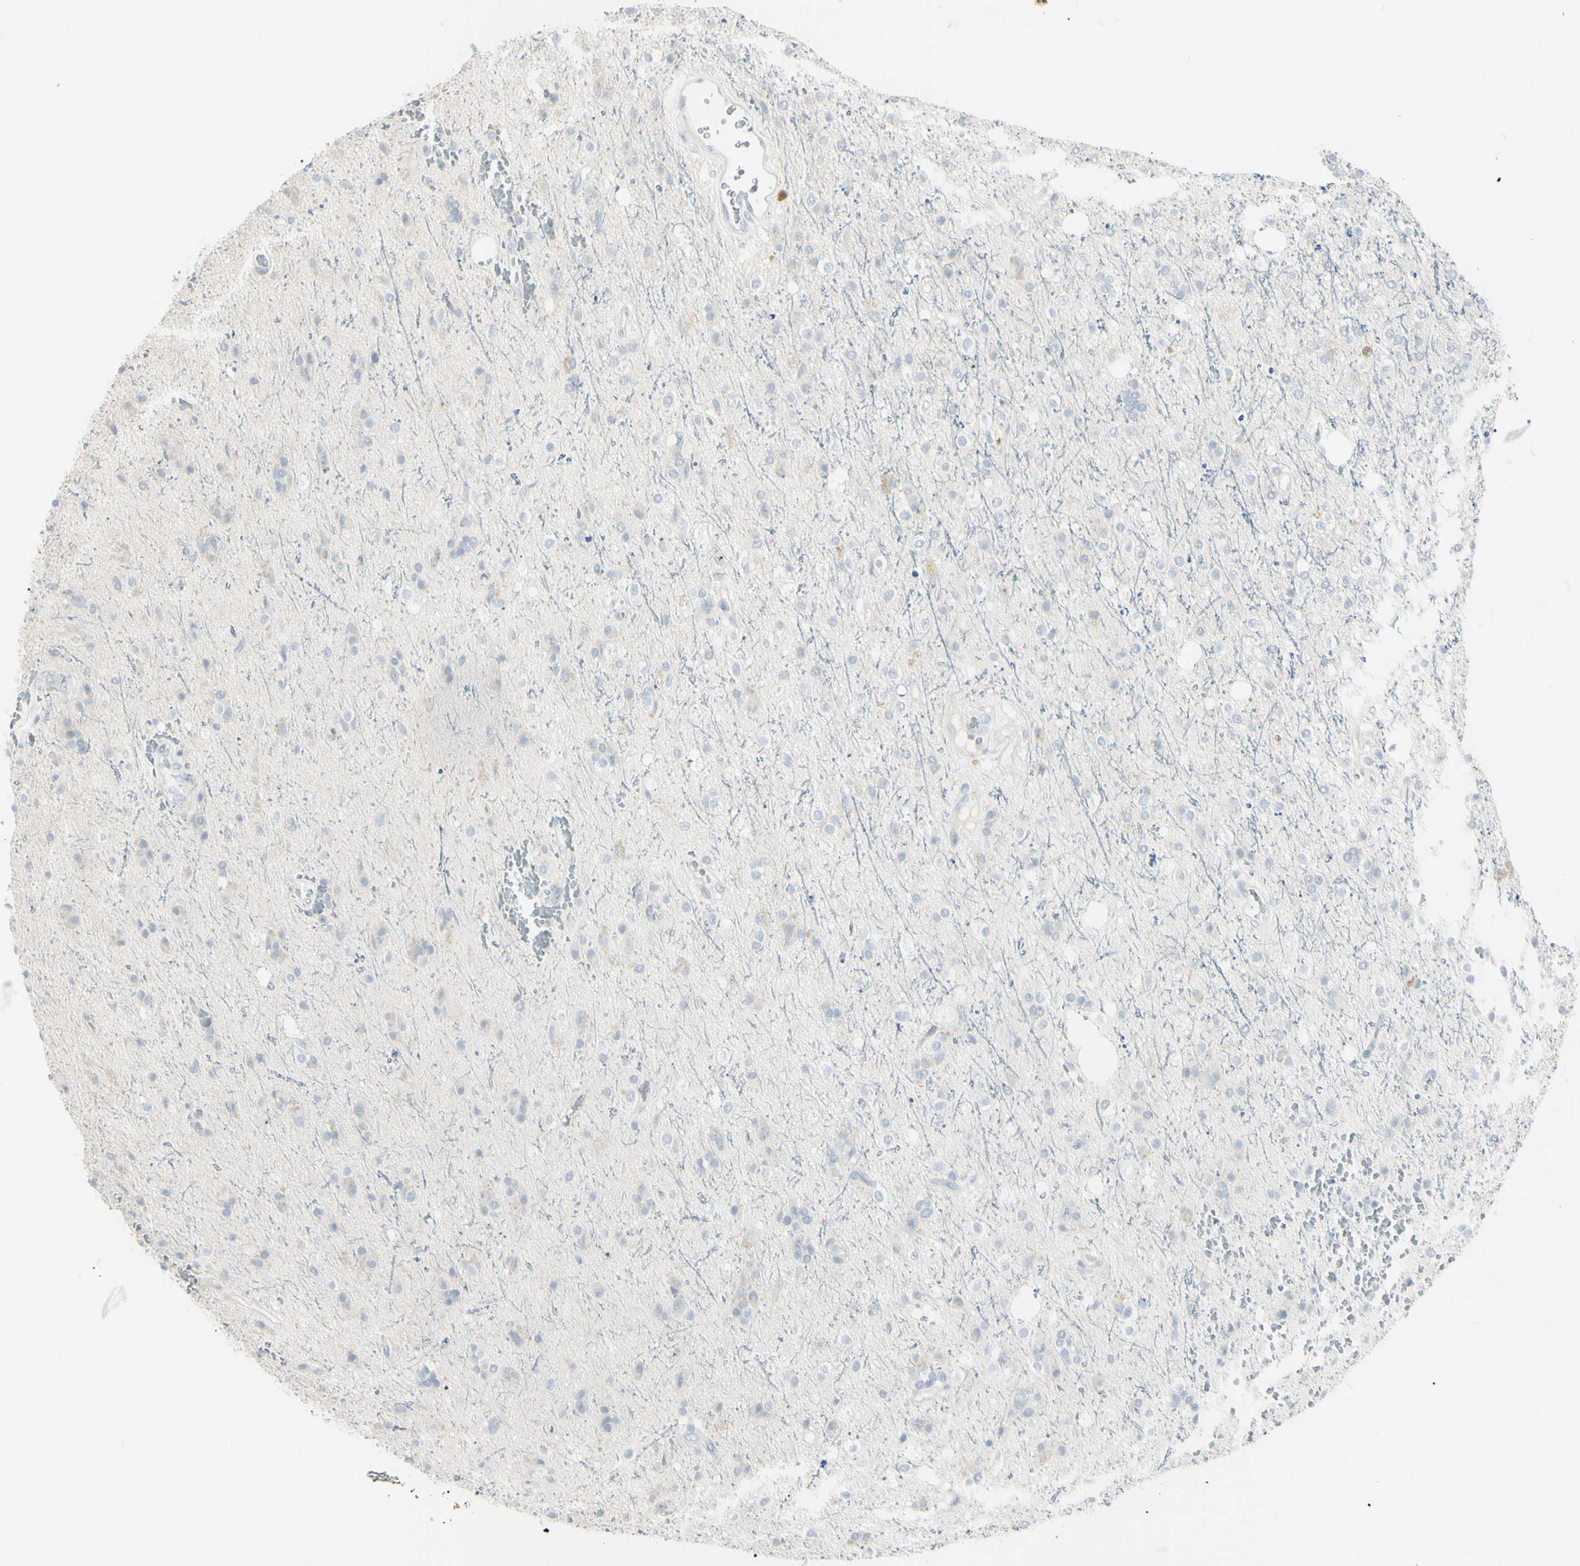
{"staining": {"intensity": "negative", "quantity": "none", "location": "none"}, "tissue": "glioma", "cell_type": "Tumor cells", "image_type": "cancer", "snomed": [{"axis": "morphology", "description": "Glioma, malignant, High grade"}, {"axis": "topography", "description": "Brain"}], "caption": "There is no significant positivity in tumor cells of glioma.", "gene": "PIP", "patient": {"sex": "male", "age": 47}}